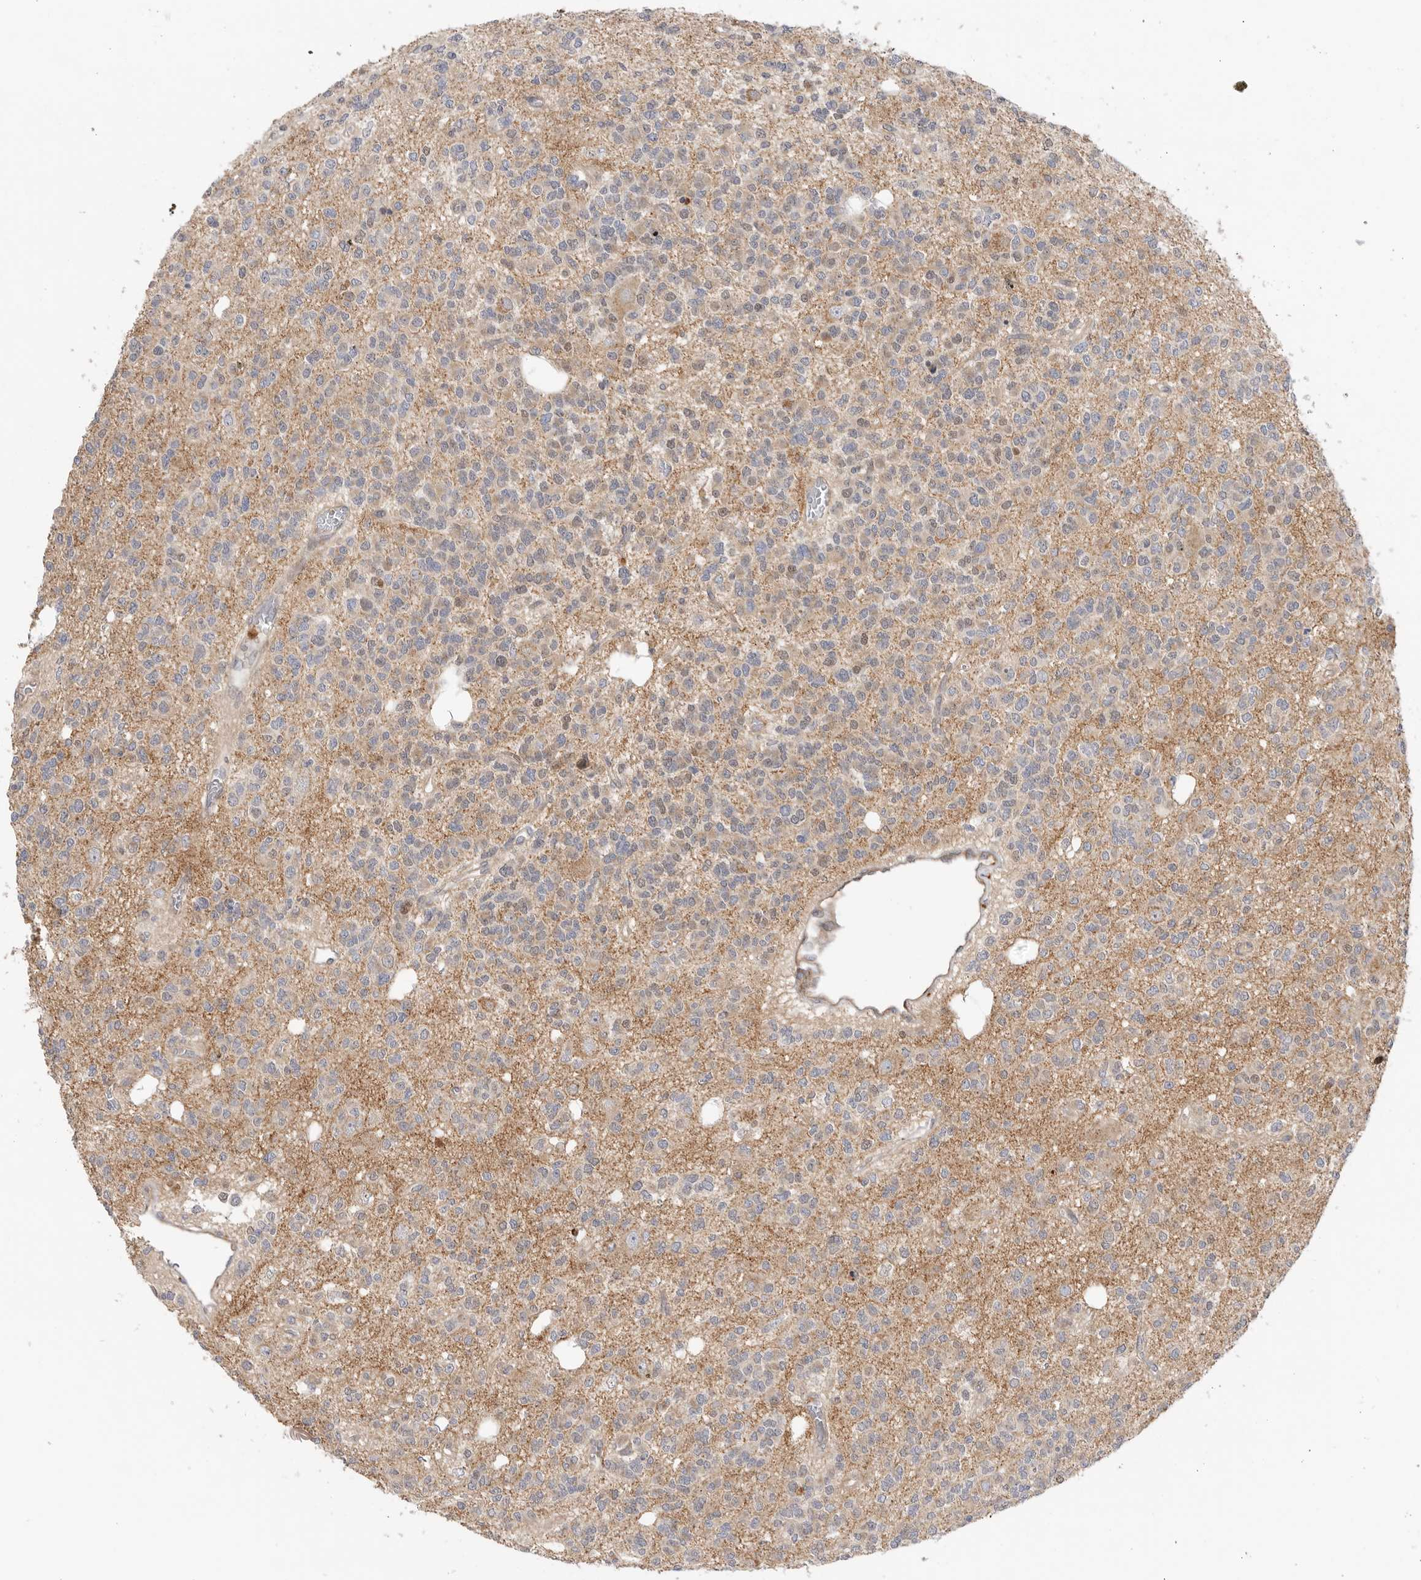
{"staining": {"intensity": "negative", "quantity": "none", "location": "none"}, "tissue": "glioma", "cell_type": "Tumor cells", "image_type": "cancer", "snomed": [{"axis": "morphology", "description": "Glioma, malignant, Low grade"}, {"axis": "topography", "description": "Brain"}], "caption": "Tumor cells show no significant positivity in glioma. (DAB immunohistochemistry with hematoxylin counter stain).", "gene": "GNE", "patient": {"sex": "male", "age": 38}}